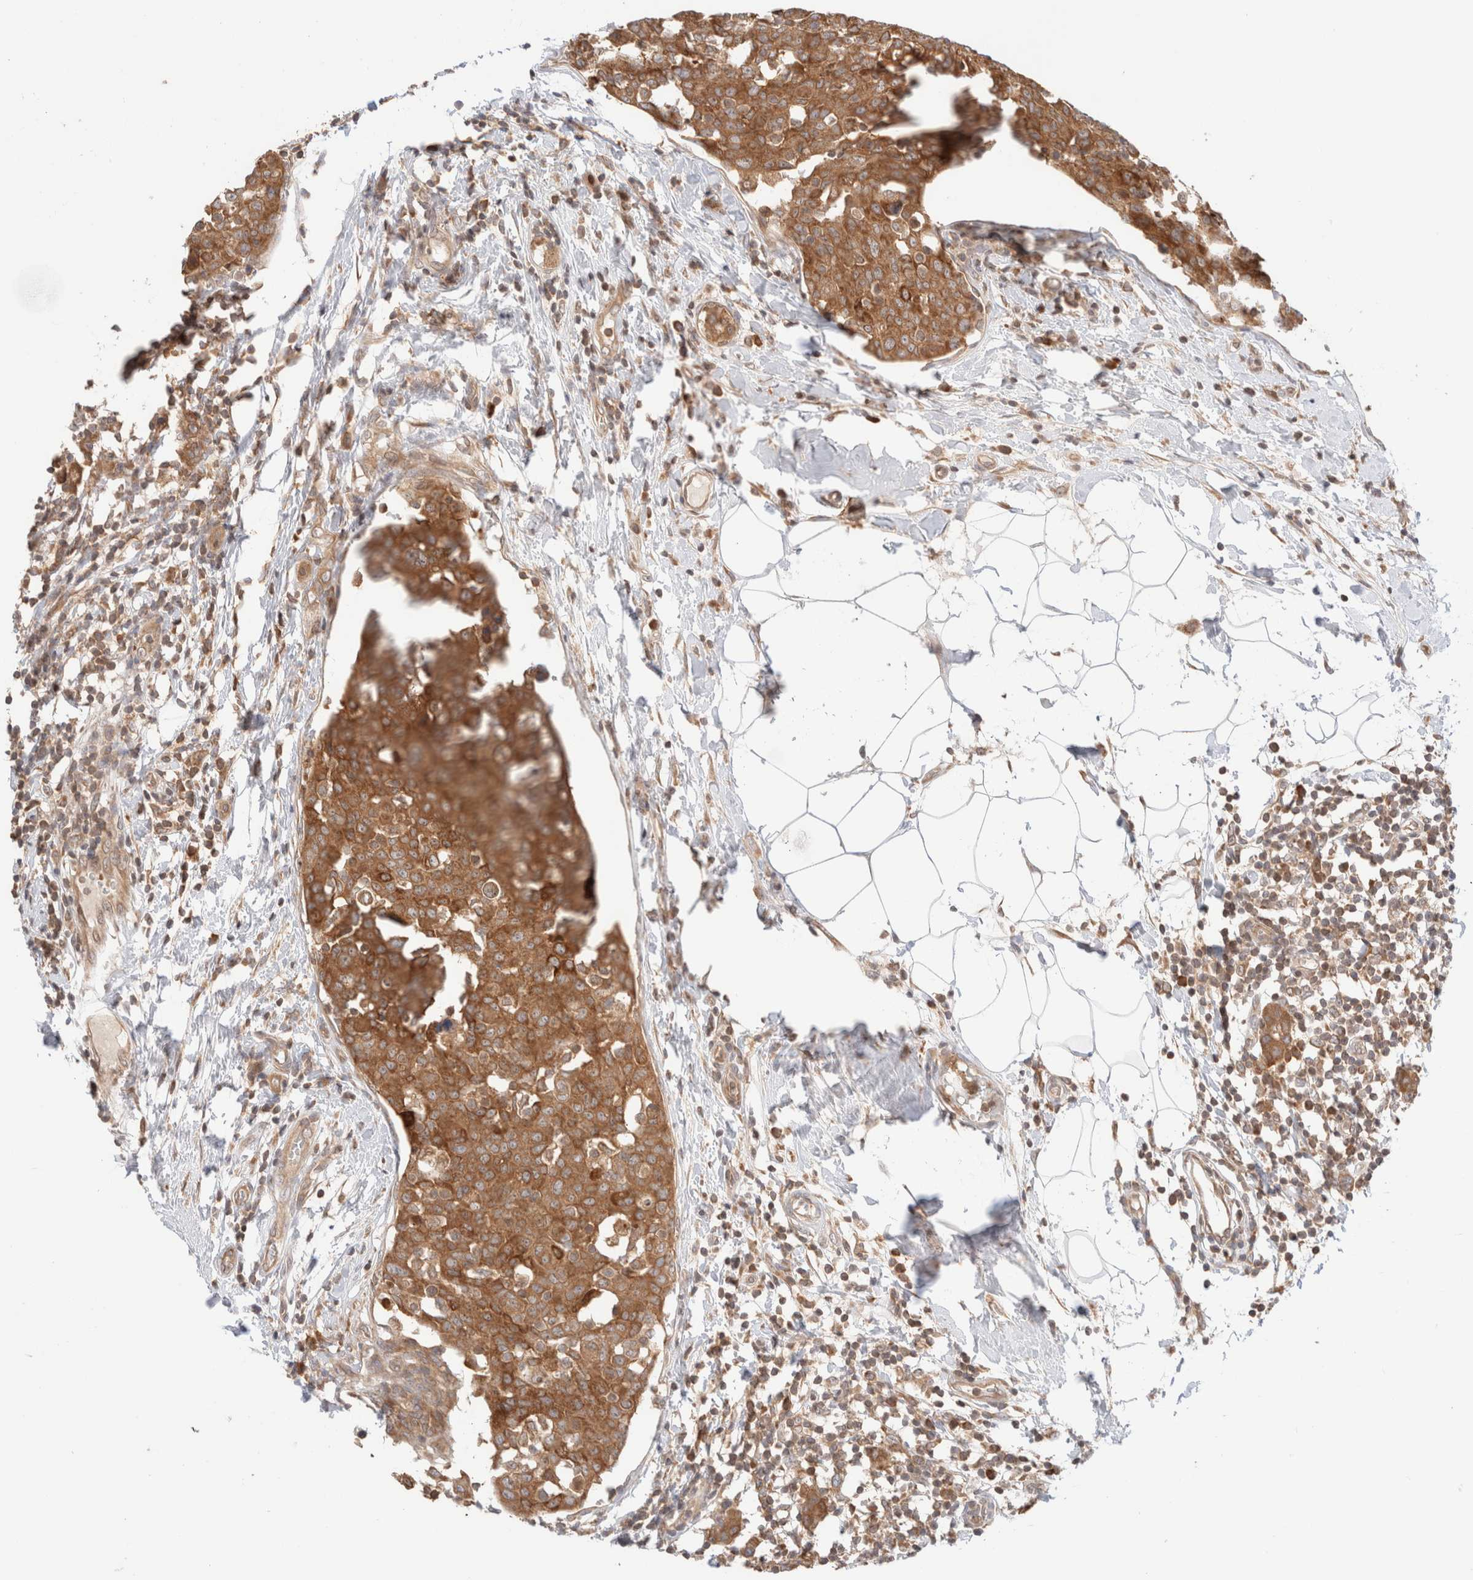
{"staining": {"intensity": "strong", "quantity": ">75%", "location": "cytoplasmic/membranous"}, "tissue": "breast cancer", "cell_type": "Tumor cells", "image_type": "cancer", "snomed": [{"axis": "morphology", "description": "Normal tissue, NOS"}, {"axis": "morphology", "description": "Duct carcinoma"}, {"axis": "topography", "description": "Breast"}], "caption": "Immunohistochemistry histopathology image of breast cancer (invasive ductal carcinoma) stained for a protein (brown), which demonstrates high levels of strong cytoplasmic/membranous staining in about >75% of tumor cells.", "gene": "XKR4", "patient": {"sex": "female", "age": 37}}